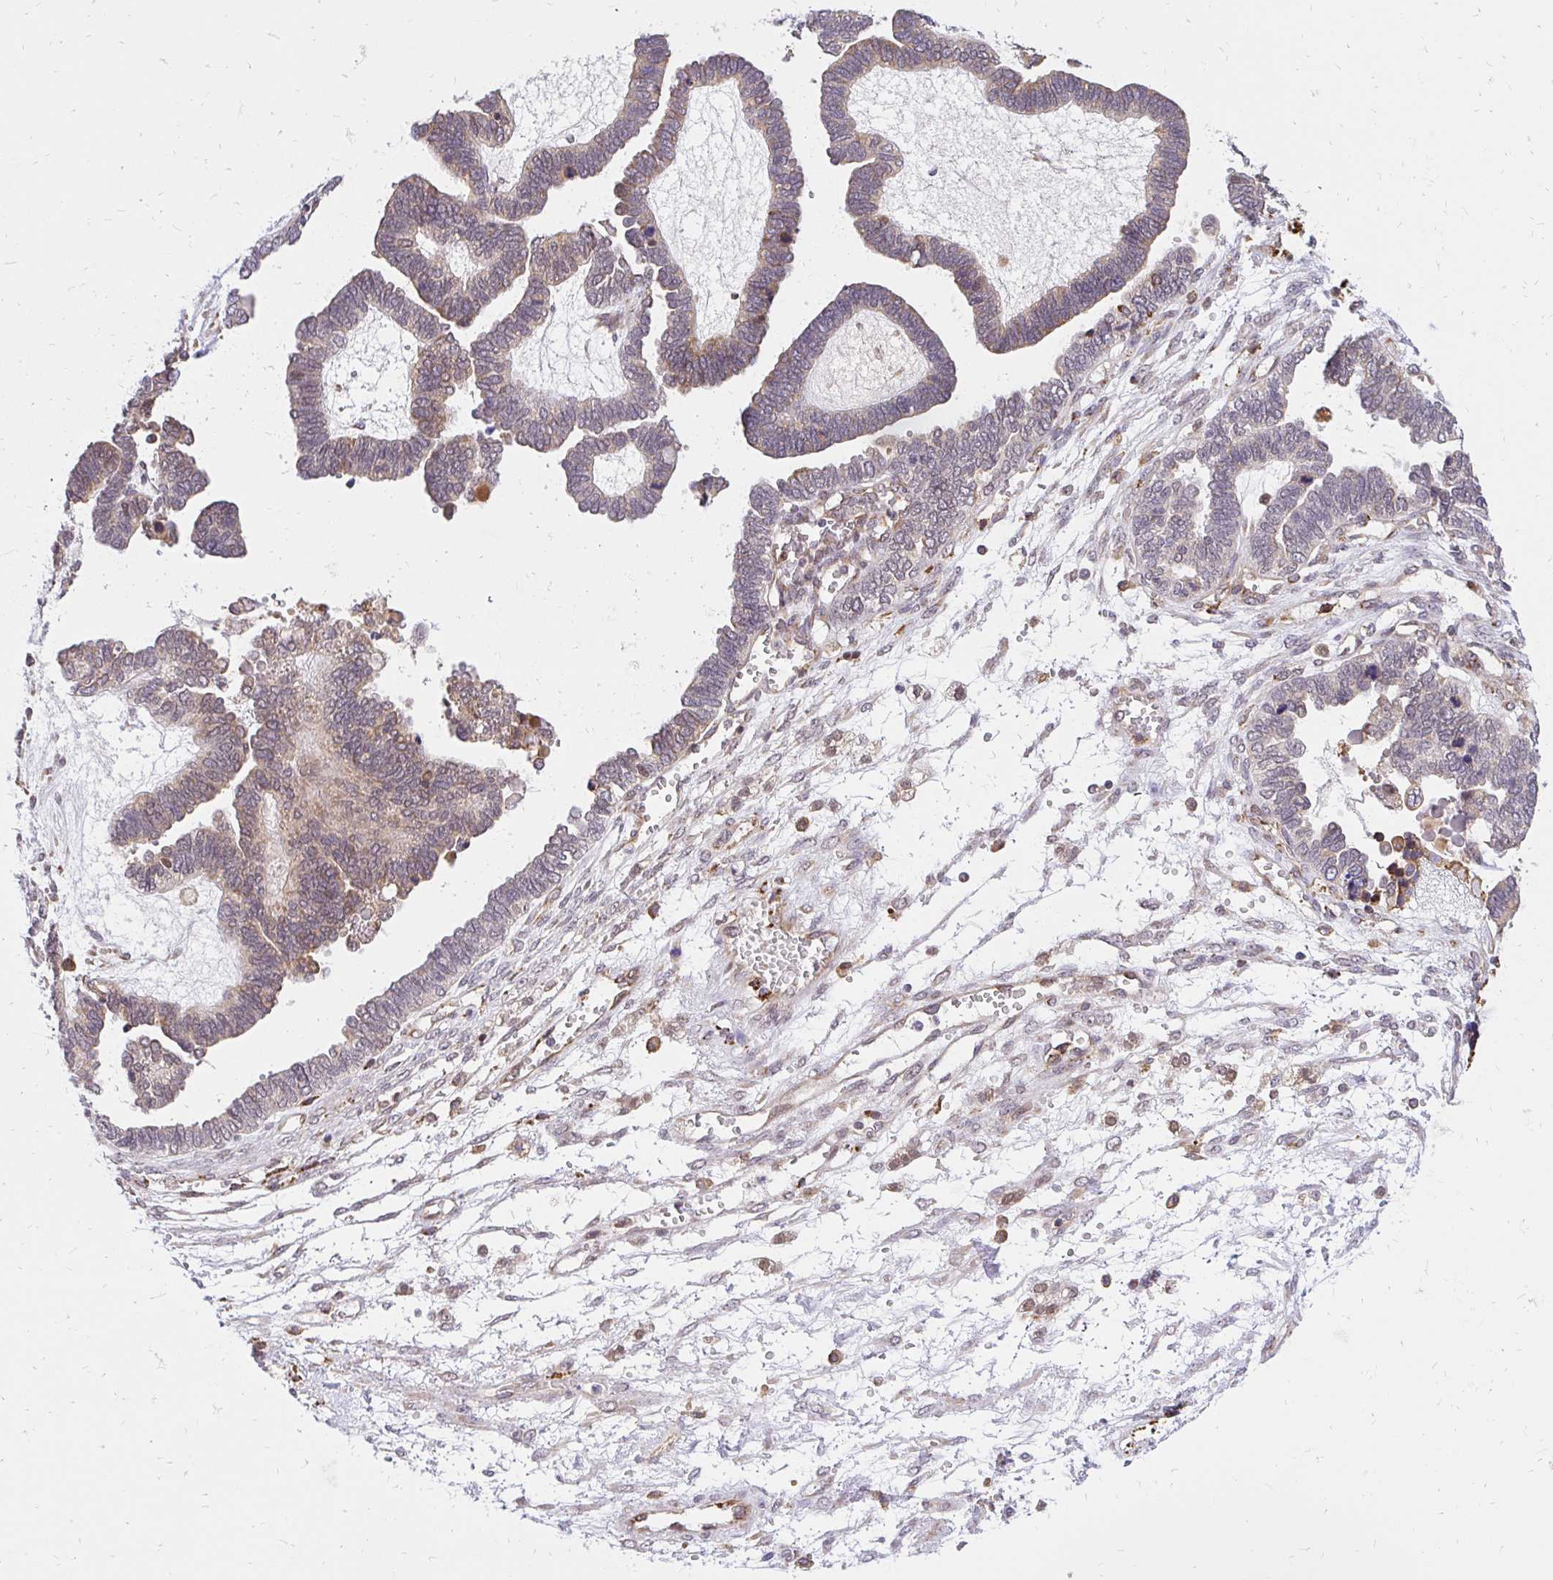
{"staining": {"intensity": "weak", "quantity": "25%-75%", "location": "cytoplasmic/membranous"}, "tissue": "ovarian cancer", "cell_type": "Tumor cells", "image_type": "cancer", "snomed": [{"axis": "morphology", "description": "Cystadenocarcinoma, serous, NOS"}, {"axis": "topography", "description": "Ovary"}], "caption": "Ovarian serous cystadenocarcinoma stained with a protein marker displays weak staining in tumor cells.", "gene": "NAALAD2", "patient": {"sex": "female", "age": 51}}